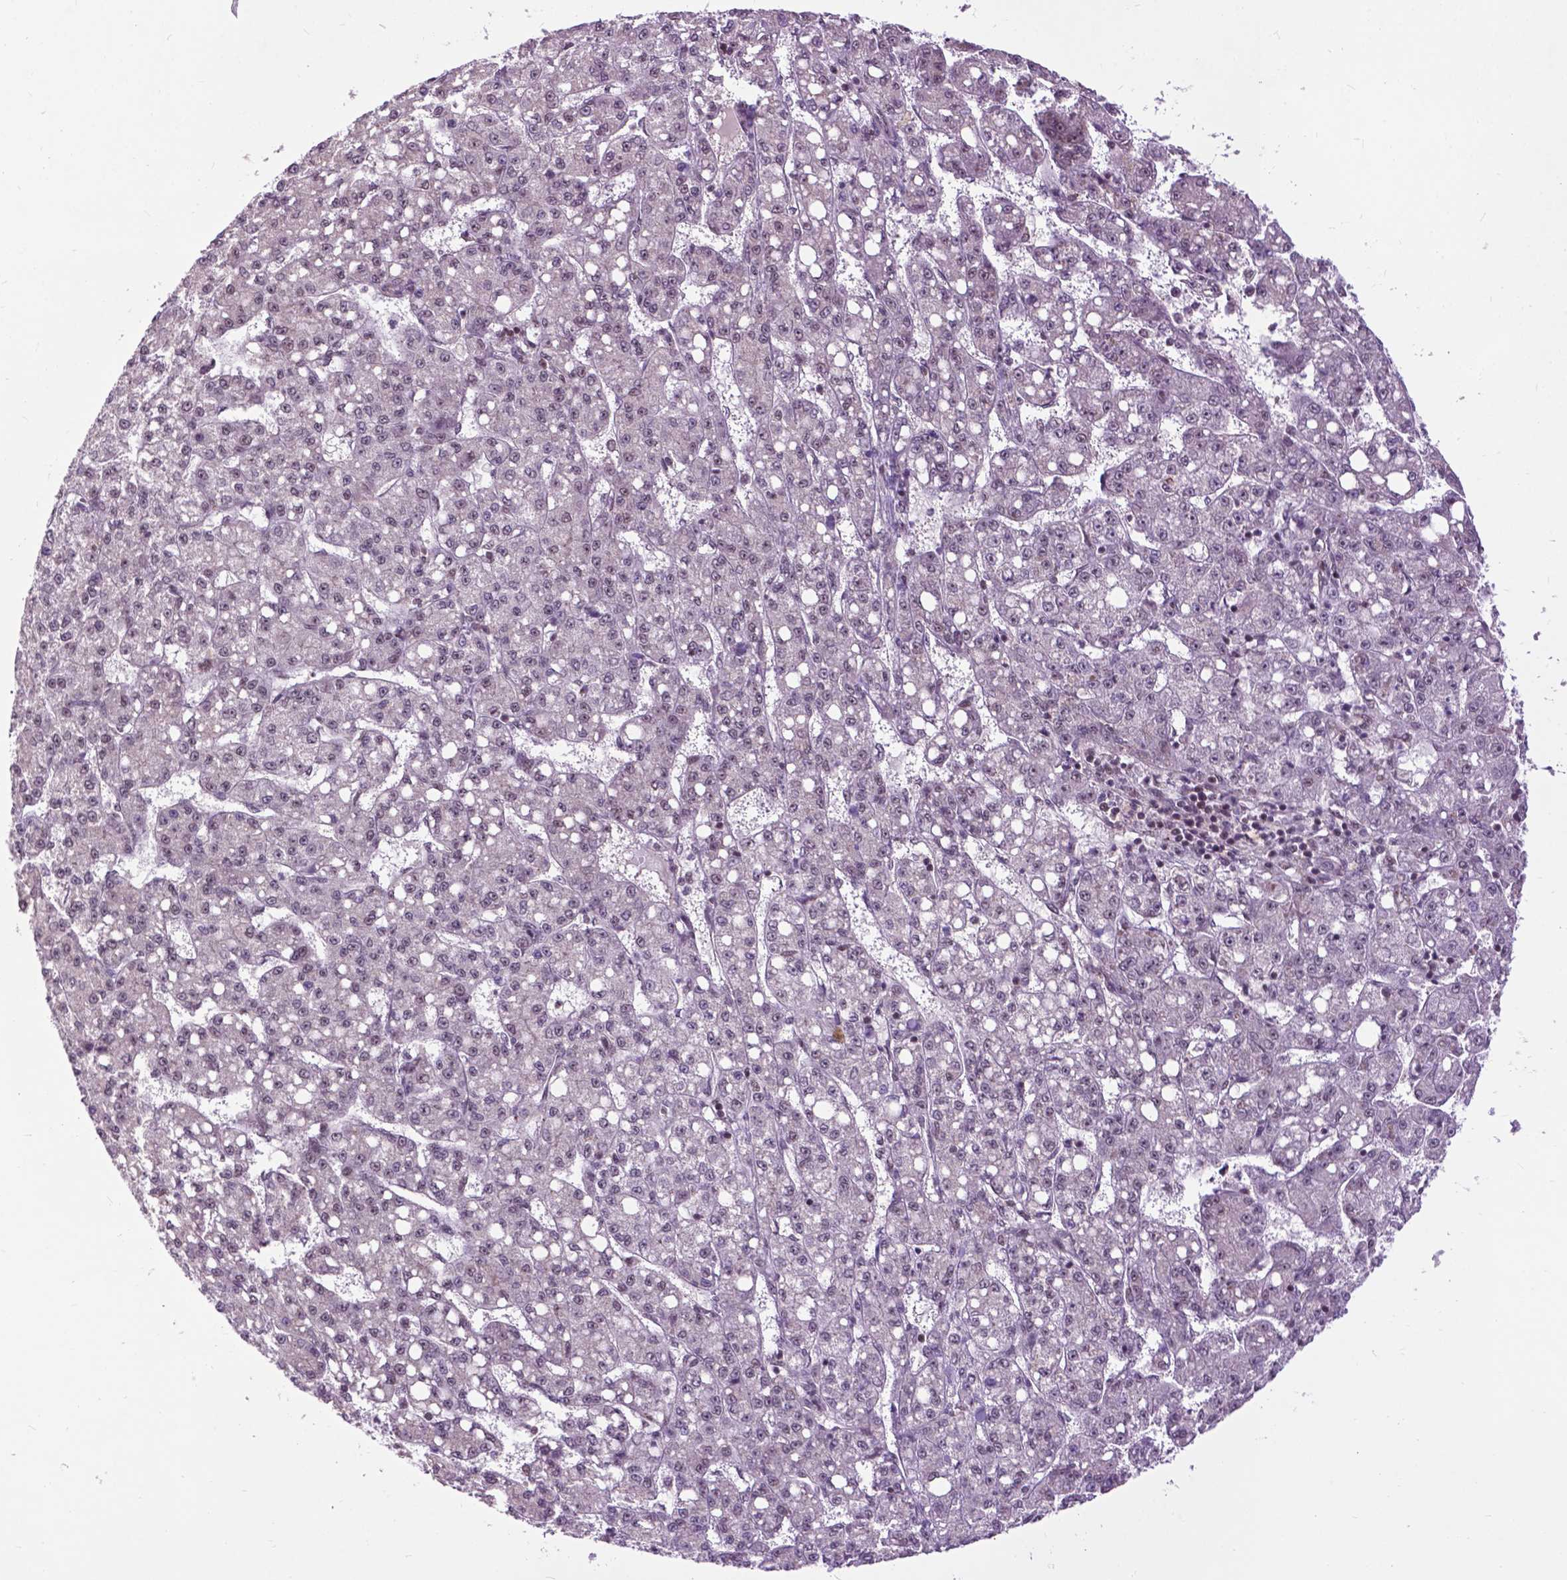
{"staining": {"intensity": "negative", "quantity": "none", "location": "none"}, "tissue": "liver cancer", "cell_type": "Tumor cells", "image_type": "cancer", "snomed": [{"axis": "morphology", "description": "Carcinoma, Hepatocellular, NOS"}, {"axis": "topography", "description": "Liver"}], "caption": "Human hepatocellular carcinoma (liver) stained for a protein using immunohistochemistry shows no positivity in tumor cells.", "gene": "EAF1", "patient": {"sex": "female", "age": 65}}